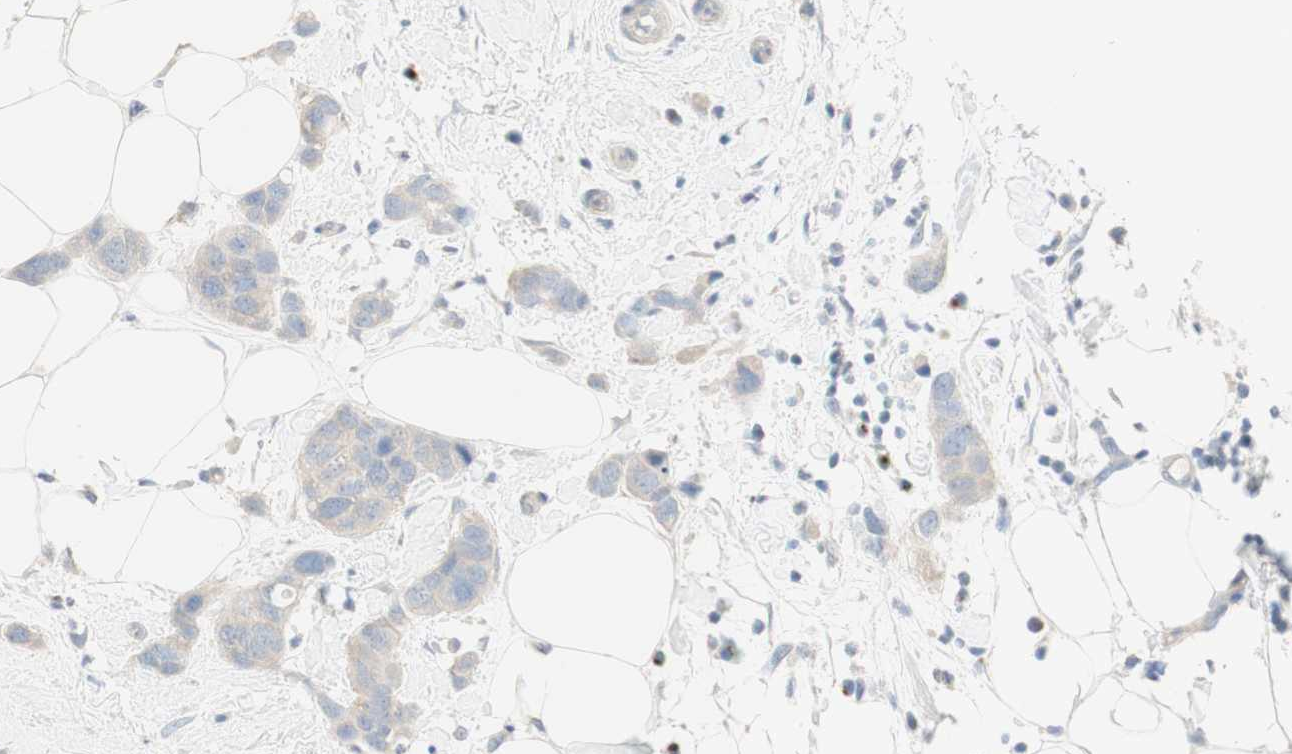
{"staining": {"intensity": "weak", "quantity": ">75%", "location": "cytoplasmic/membranous"}, "tissue": "breast cancer", "cell_type": "Tumor cells", "image_type": "cancer", "snomed": [{"axis": "morphology", "description": "Normal tissue, NOS"}, {"axis": "morphology", "description": "Duct carcinoma"}, {"axis": "topography", "description": "Breast"}], "caption": "High-power microscopy captured an immunohistochemistry (IHC) histopathology image of breast cancer (infiltrating ductal carcinoma), revealing weak cytoplasmic/membranous positivity in about >75% of tumor cells.", "gene": "MANEA", "patient": {"sex": "female", "age": 50}}